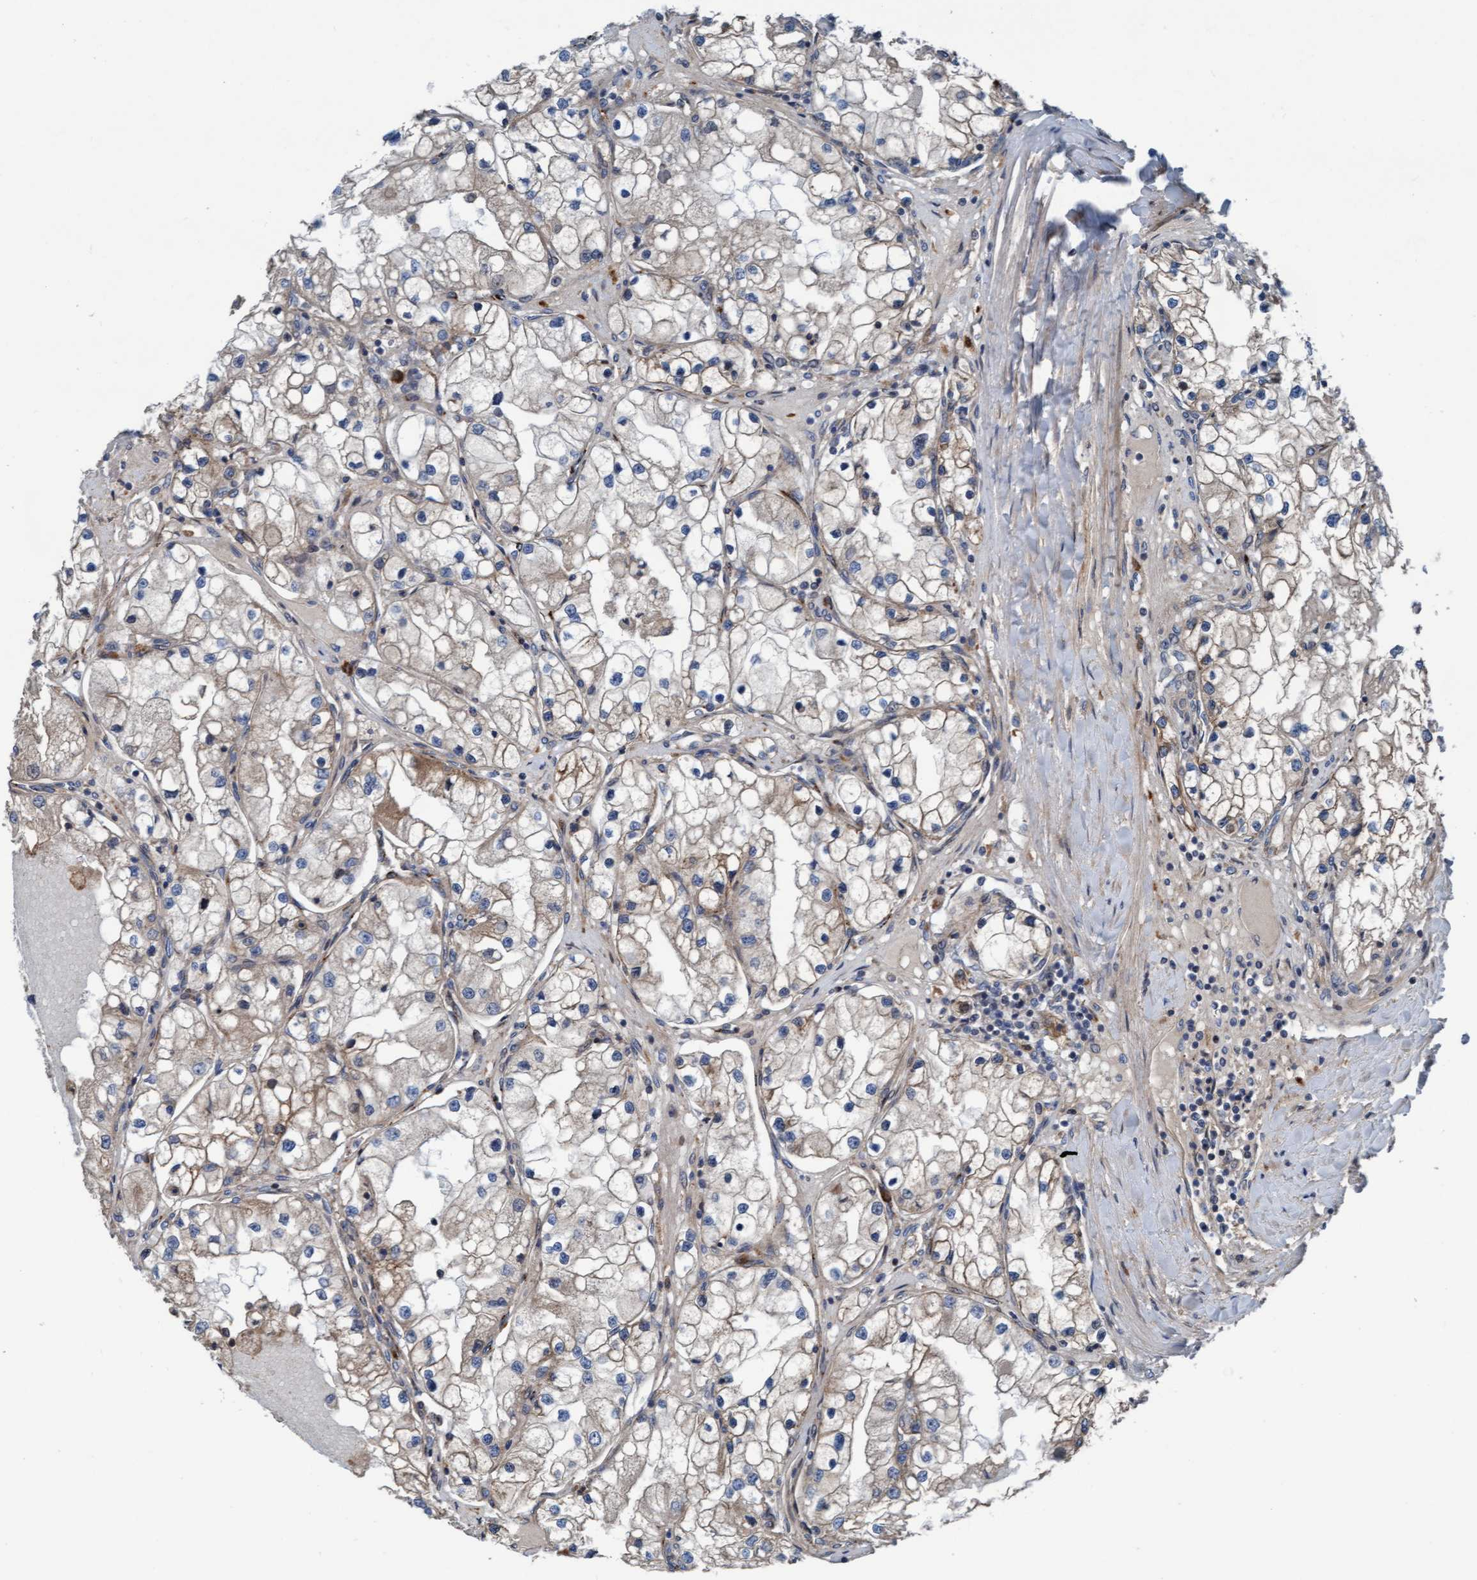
{"staining": {"intensity": "negative", "quantity": "none", "location": "none"}, "tissue": "renal cancer", "cell_type": "Tumor cells", "image_type": "cancer", "snomed": [{"axis": "morphology", "description": "Adenocarcinoma, NOS"}, {"axis": "topography", "description": "Kidney"}], "caption": "Micrograph shows no protein positivity in tumor cells of renal cancer tissue.", "gene": "KLHL26", "patient": {"sex": "male", "age": 68}}